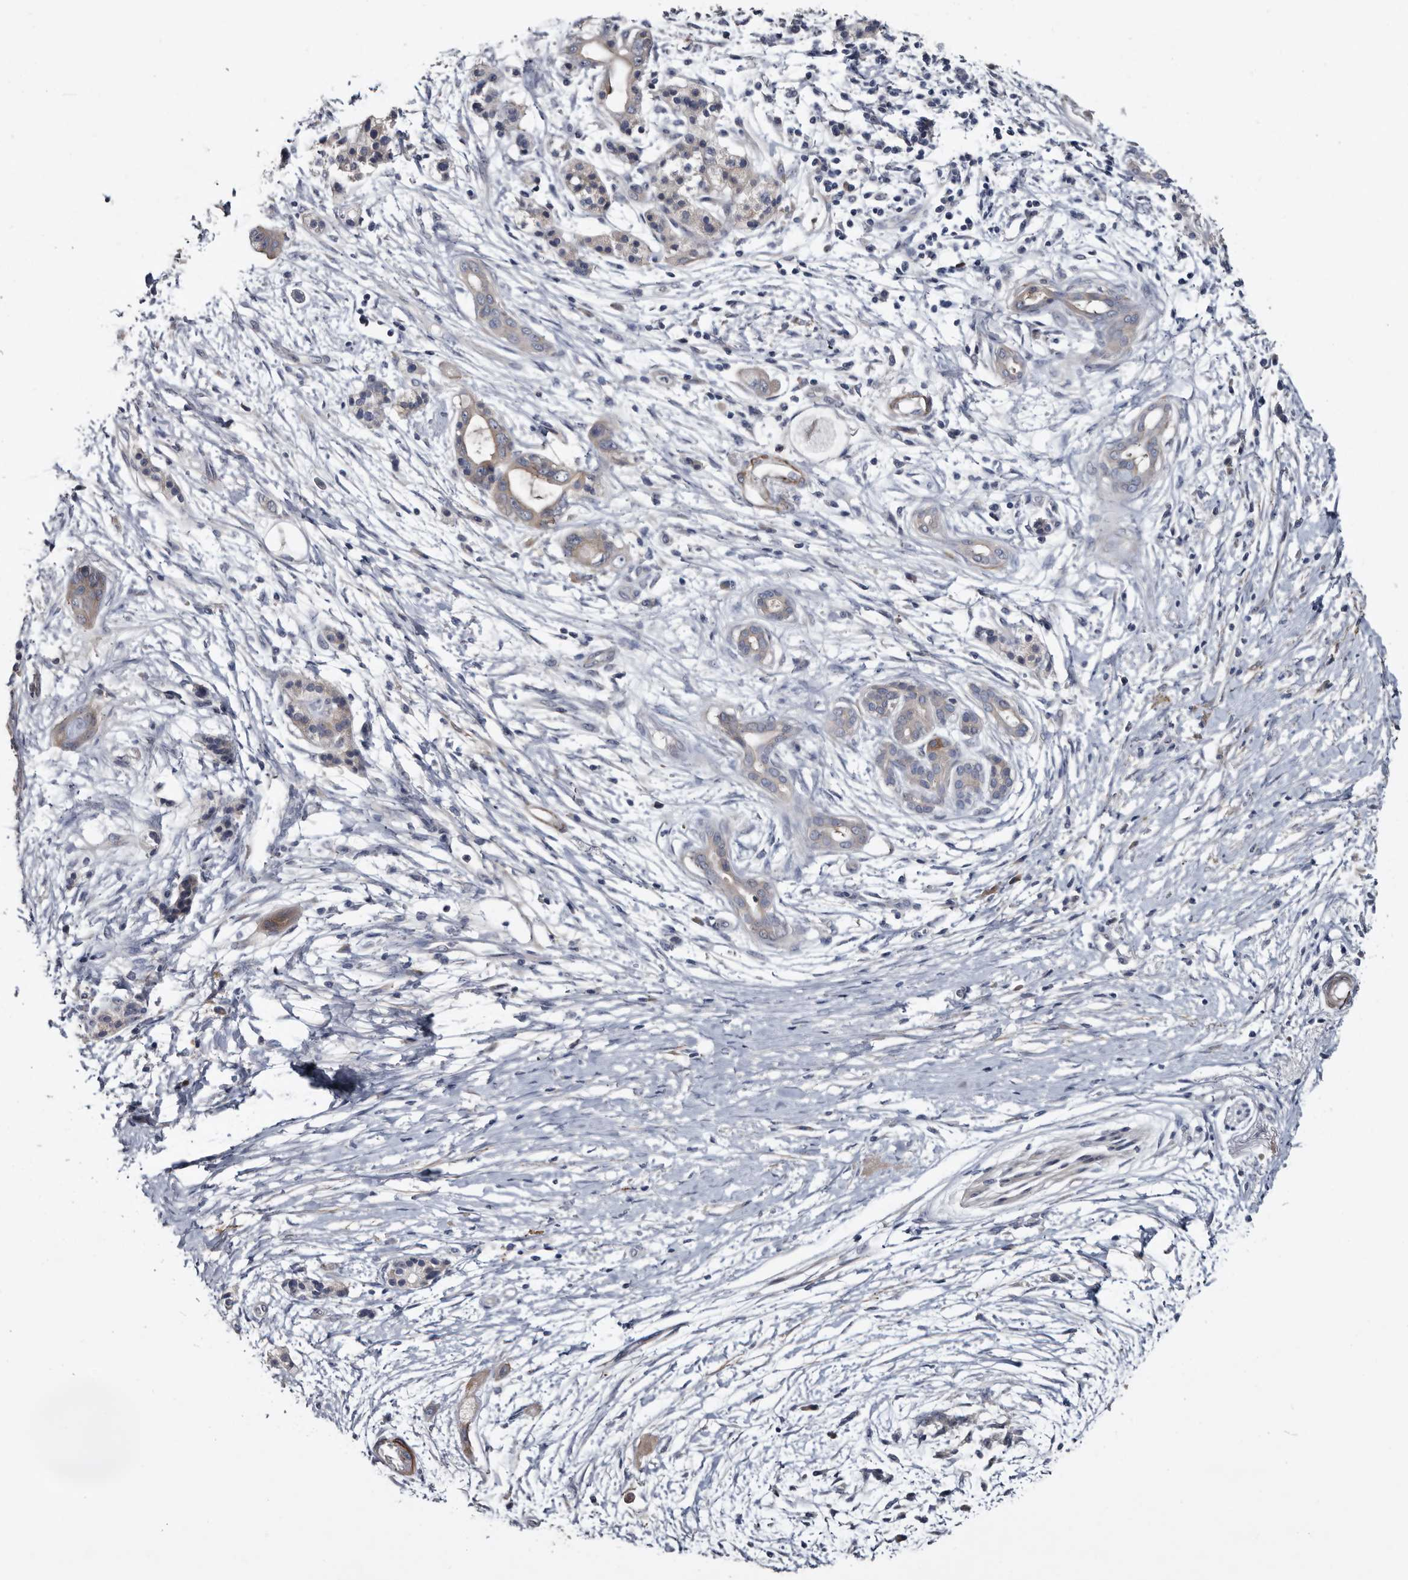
{"staining": {"intensity": "negative", "quantity": "none", "location": "none"}, "tissue": "pancreatic cancer", "cell_type": "Tumor cells", "image_type": "cancer", "snomed": [{"axis": "morphology", "description": "Adenocarcinoma, NOS"}, {"axis": "topography", "description": "Pancreas"}], "caption": "Tumor cells show no significant protein positivity in adenocarcinoma (pancreatic).", "gene": "IARS1", "patient": {"sex": "male", "age": 59}}